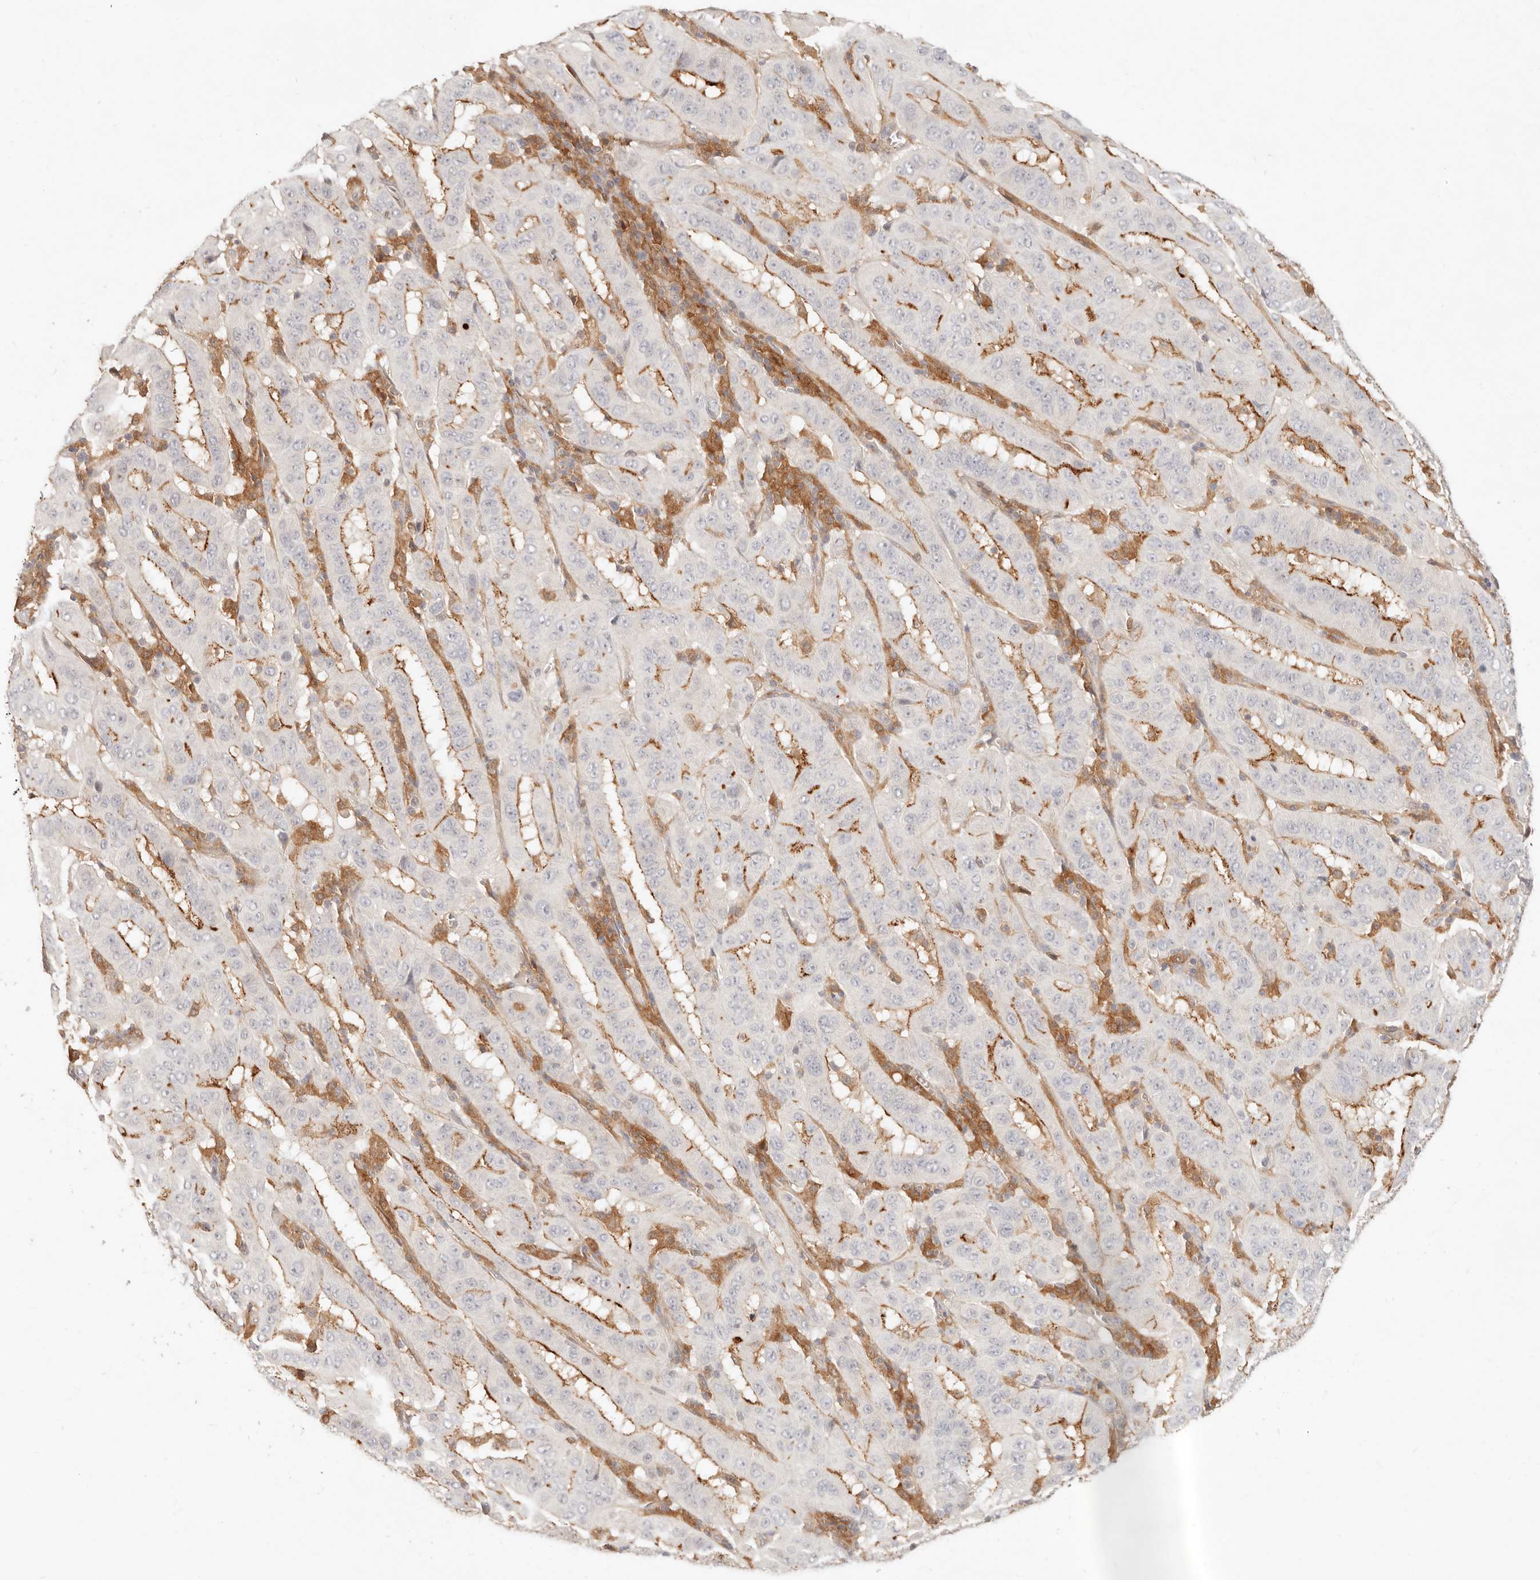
{"staining": {"intensity": "moderate", "quantity": "25%-75%", "location": "cytoplasmic/membranous"}, "tissue": "pancreatic cancer", "cell_type": "Tumor cells", "image_type": "cancer", "snomed": [{"axis": "morphology", "description": "Adenocarcinoma, NOS"}, {"axis": "topography", "description": "Pancreas"}], "caption": "Tumor cells demonstrate medium levels of moderate cytoplasmic/membranous positivity in about 25%-75% of cells in pancreatic adenocarcinoma.", "gene": "NECAP2", "patient": {"sex": "male", "age": 63}}